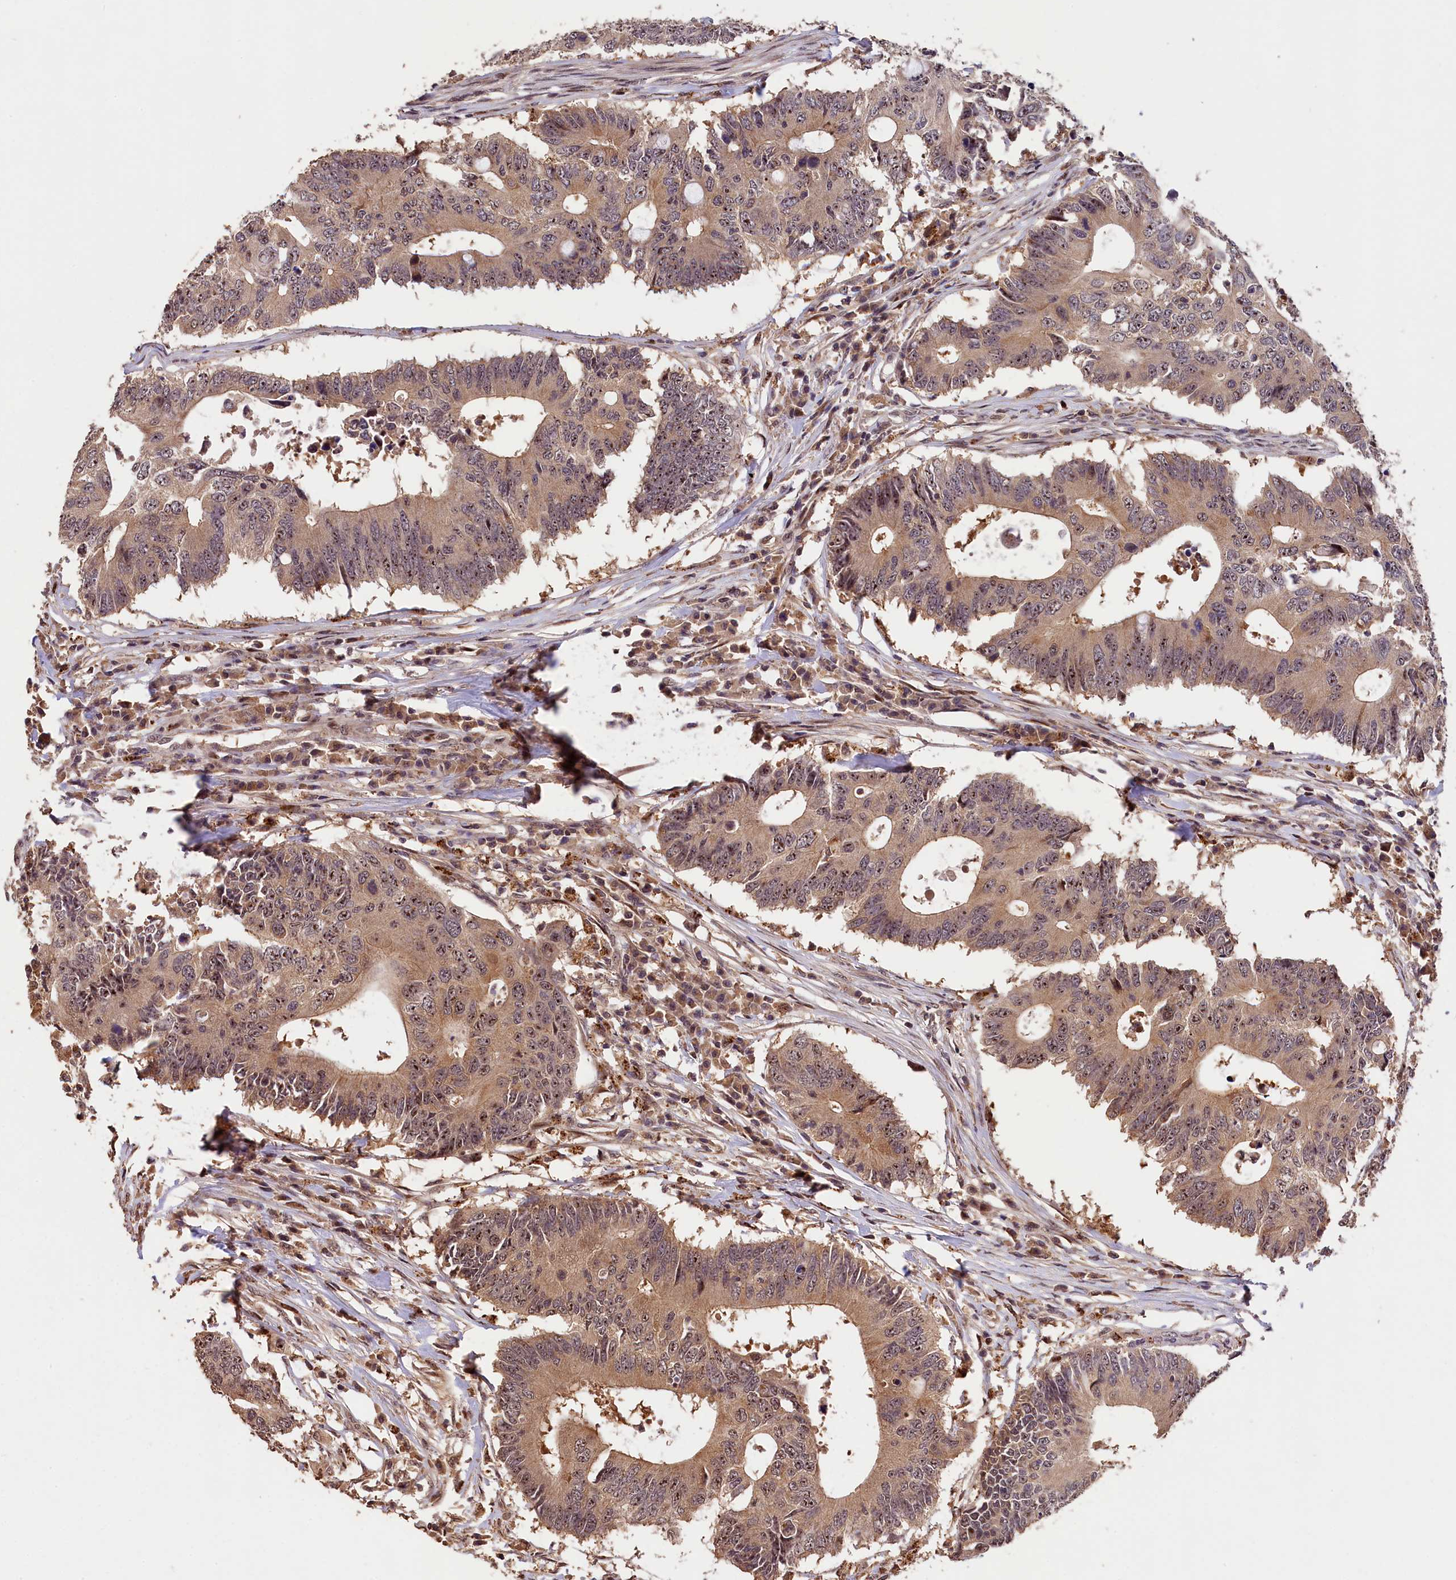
{"staining": {"intensity": "moderate", "quantity": ">75%", "location": "cytoplasmic/membranous,nuclear"}, "tissue": "colorectal cancer", "cell_type": "Tumor cells", "image_type": "cancer", "snomed": [{"axis": "morphology", "description": "Adenocarcinoma, NOS"}, {"axis": "topography", "description": "Colon"}], "caption": "There is medium levels of moderate cytoplasmic/membranous and nuclear staining in tumor cells of adenocarcinoma (colorectal), as demonstrated by immunohistochemical staining (brown color).", "gene": "PHAF1", "patient": {"sex": "male", "age": 71}}